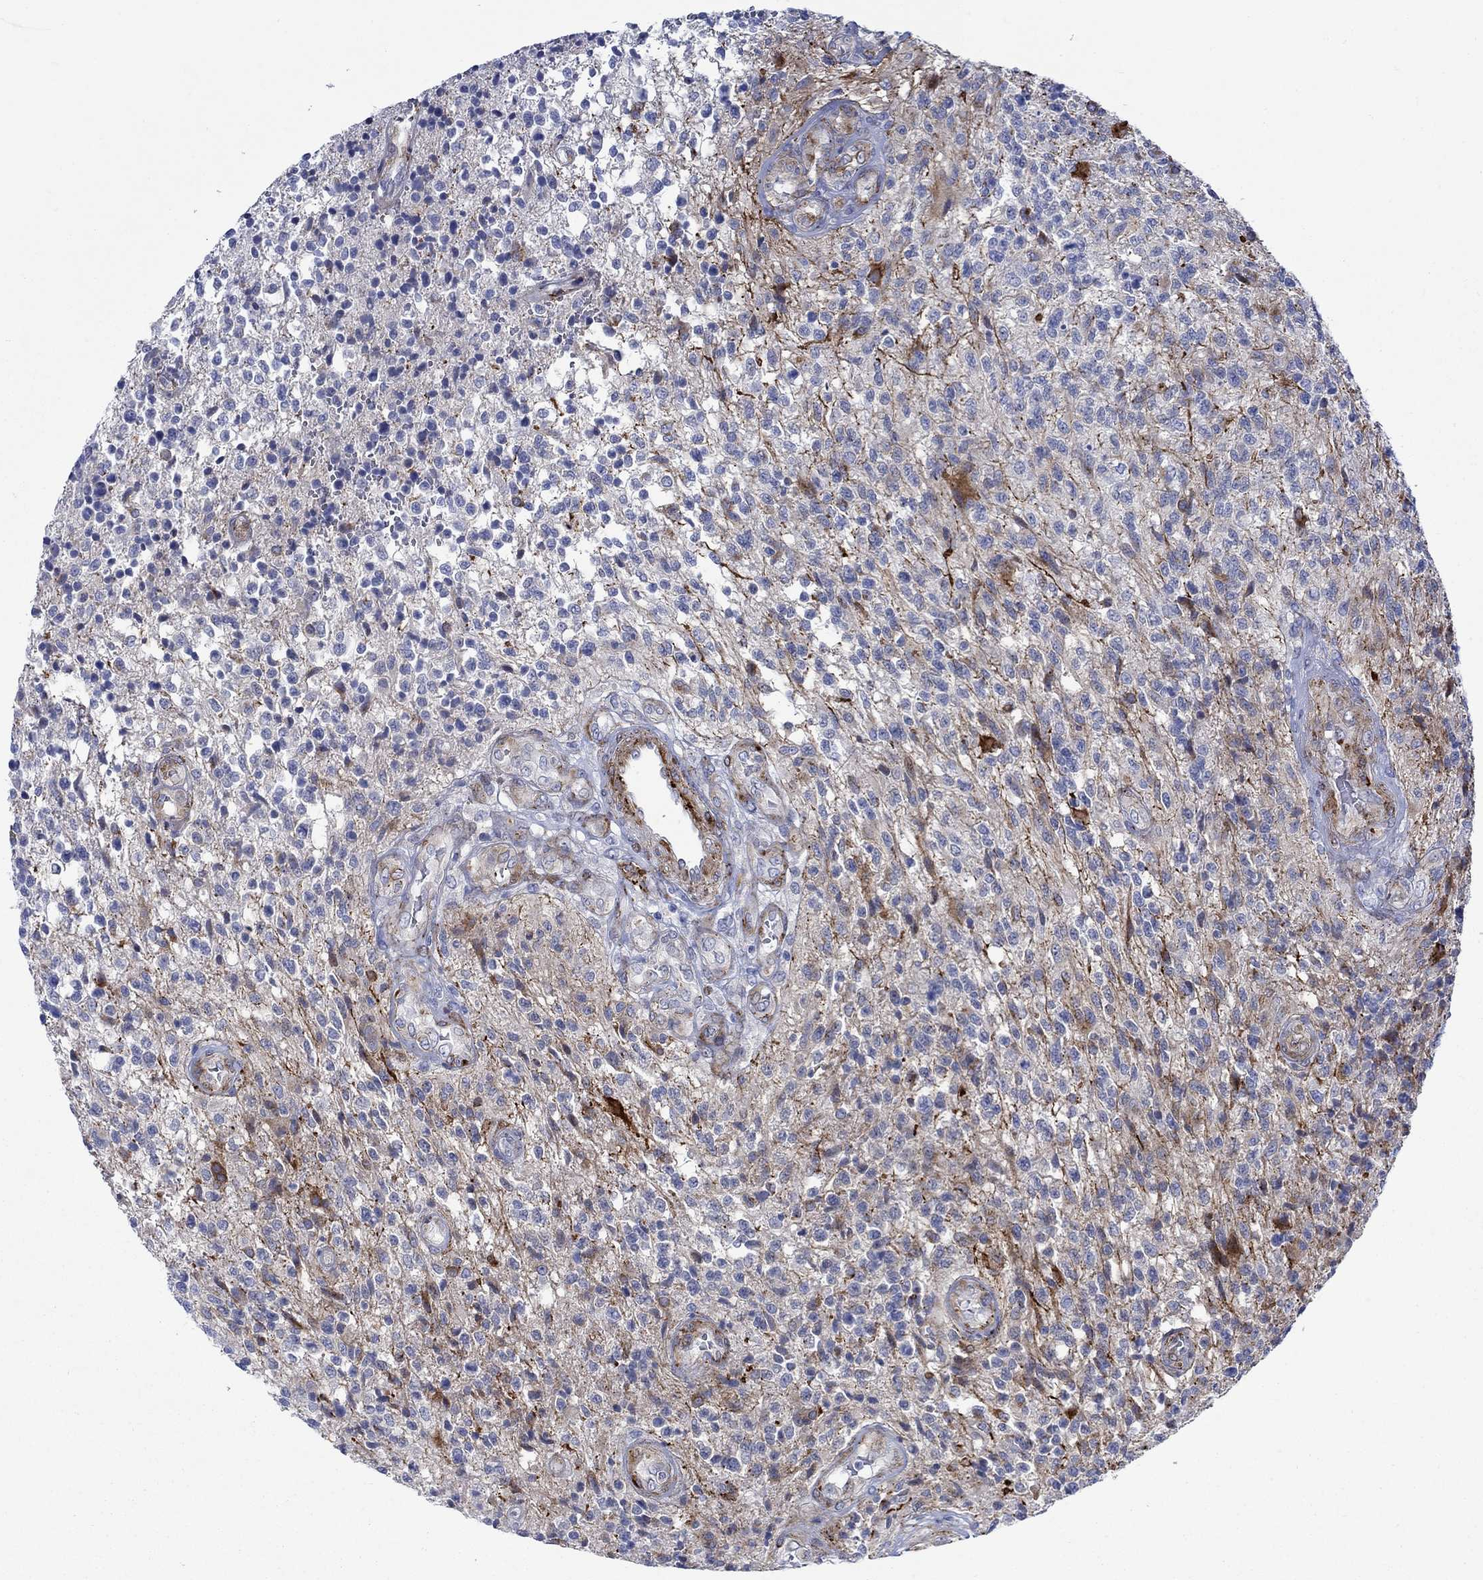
{"staining": {"intensity": "strong", "quantity": "<25%", "location": "cytoplasmic/membranous"}, "tissue": "glioma", "cell_type": "Tumor cells", "image_type": "cancer", "snomed": [{"axis": "morphology", "description": "Glioma, malignant, High grade"}, {"axis": "topography", "description": "Brain"}], "caption": "Immunohistochemistry histopathology image of malignant high-grade glioma stained for a protein (brown), which exhibits medium levels of strong cytoplasmic/membranous positivity in about <25% of tumor cells.", "gene": "KSR2", "patient": {"sex": "male", "age": 56}}